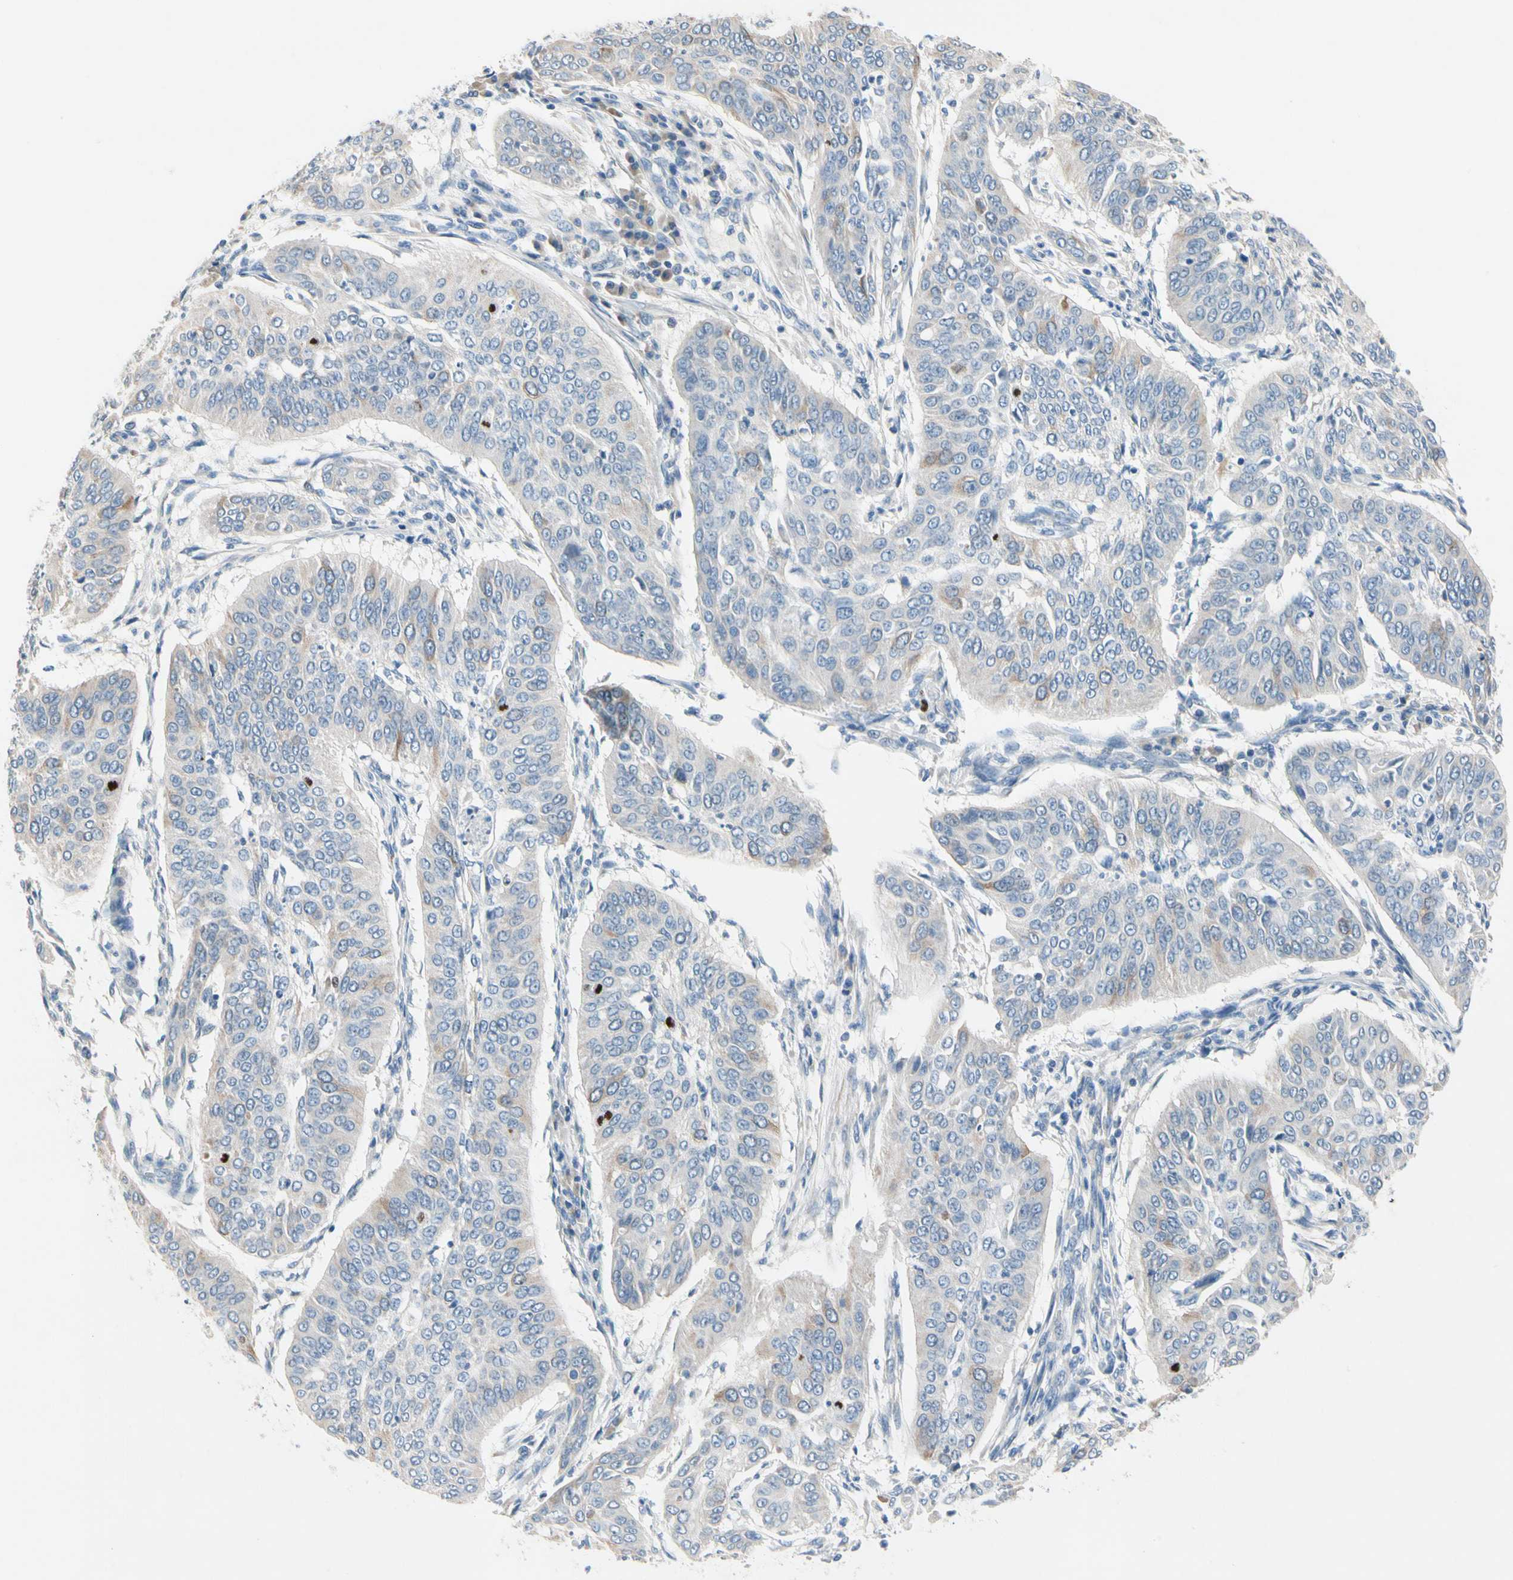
{"staining": {"intensity": "weak", "quantity": "<25%", "location": "cytoplasmic/membranous"}, "tissue": "cervical cancer", "cell_type": "Tumor cells", "image_type": "cancer", "snomed": [{"axis": "morphology", "description": "Normal tissue, NOS"}, {"axis": "morphology", "description": "Squamous cell carcinoma, NOS"}, {"axis": "topography", "description": "Cervix"}], "caption": "Protein analysis of cervical cancer (squamous cell carcinoma) demonstrates no significant positivity in tumor cells.", "gene": "CKAP2", "patient": {"sex": "female", "age": 39}}